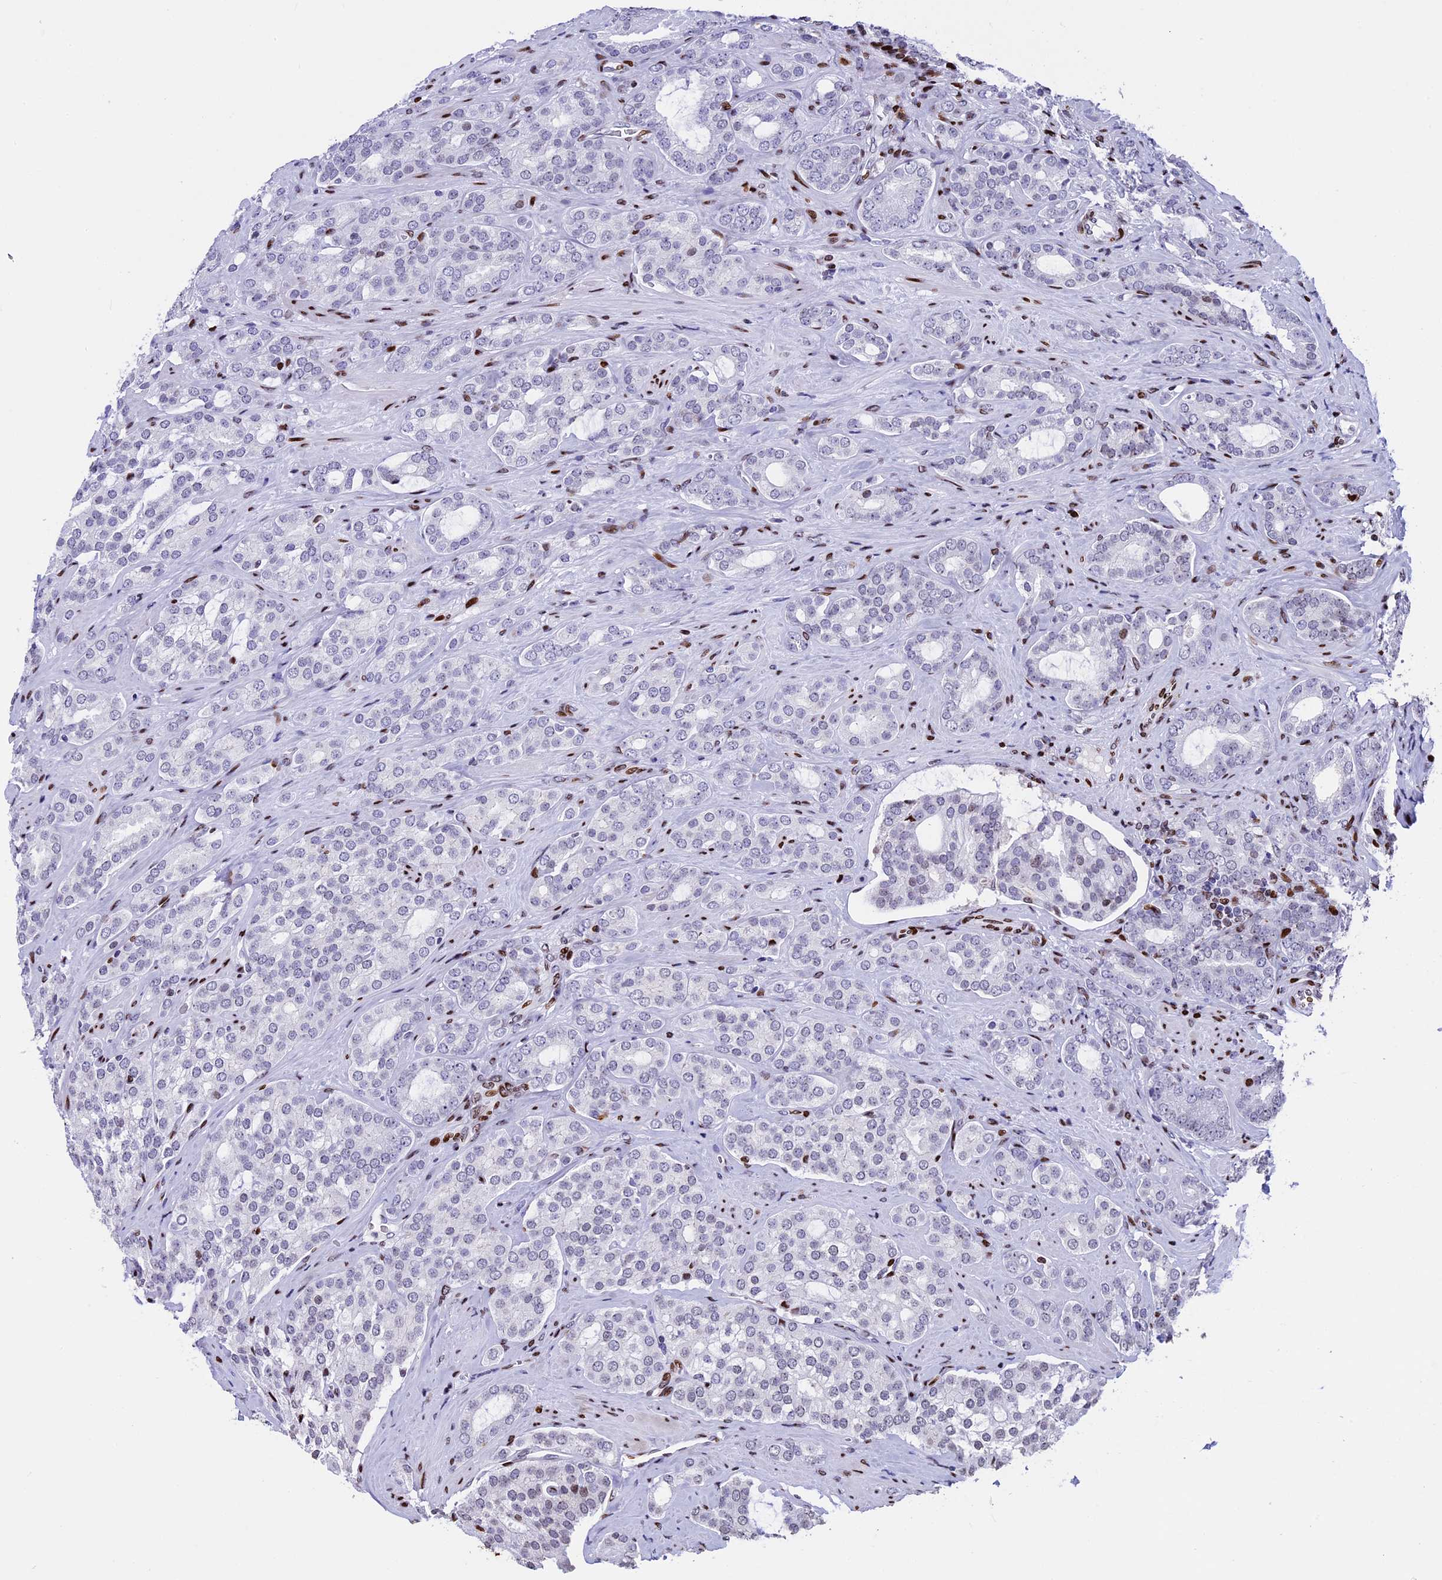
{"staining": {"intensity": "strong", "quantity": "<25%", "location": "nuclear"}, "tissue": "prostate cancer", "cell_type": "Tumor cells", "image_type": "cancer", "snomed": [{"axis": "morphology", "description": "Adenocarcinoma, High grade"}, {"axis": "topography", "description": "Prostate"}], "caption": "Immunohistochemistry (IHC) micrograph of human prostate high-grade adenocarcinoma stained for a protein (brown), which demonstrates medium levels of strong nuclear expression in approximately <25% of tumor cells.", "gene": "BTBD3", "patient": {"sex": "male", "age": 63}}